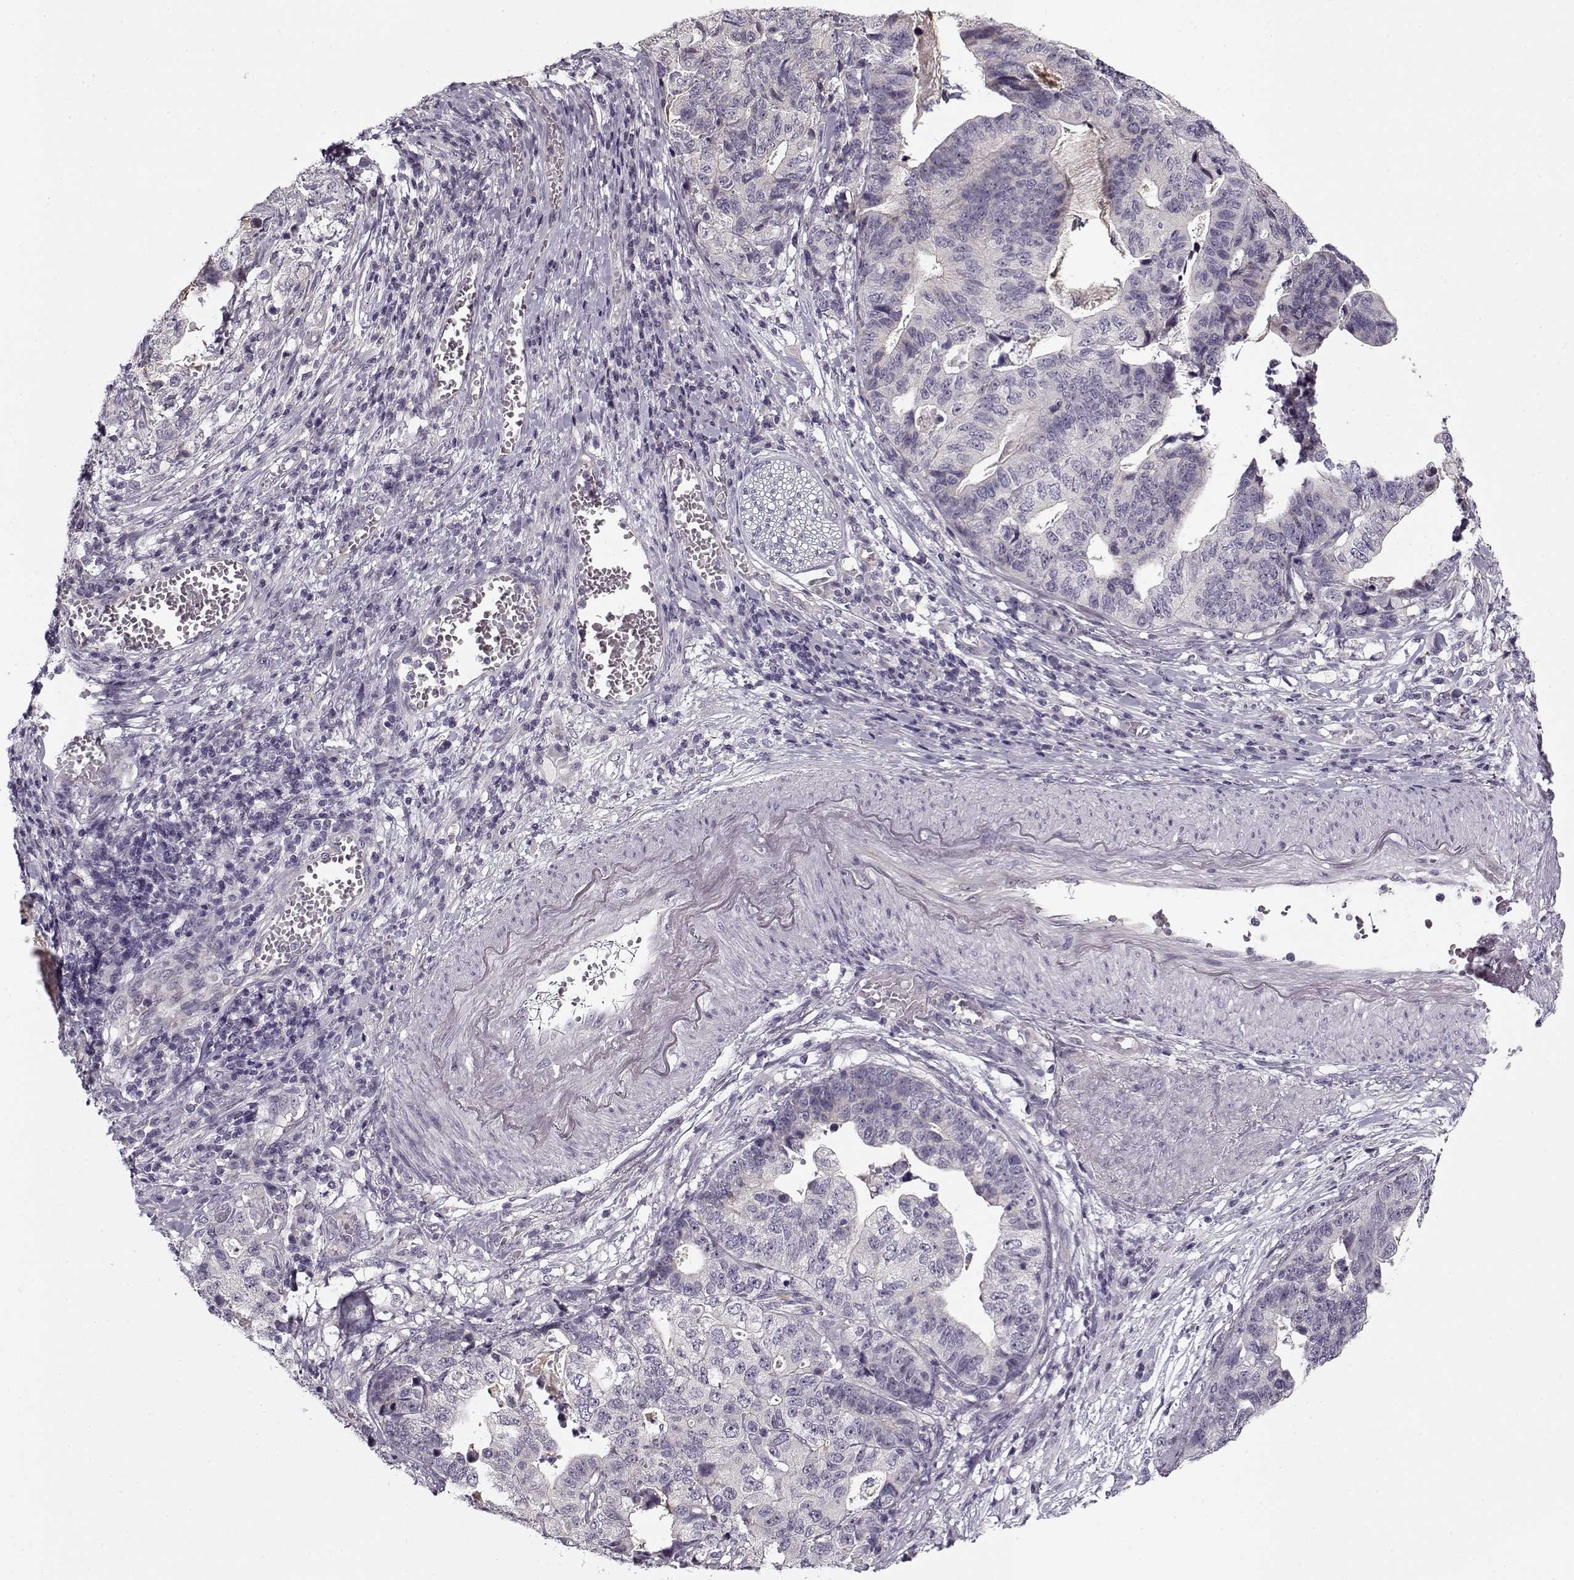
{"staining": {"intensity": "negative", "quantity": "none", "location": "none"}, "tissue": "stomach cancer", "cell_type": "Tumor cells", "image_type": "cancer", "snomed": [{"axis": "morphology", "description": "Adenocarcinoma, NOS"}, {"axis": "topography", "description": "Stomach, upper"}], "caption": "There is no significant expression in tumor cells of stomach cancer. (Stains: DAB immunohistochemistry with hematoxylin counter stain, Microscopy: brightfield microscopy at high magnification).", "gene": "PNMT", "patient": {"sex": "female", "age": 67}}